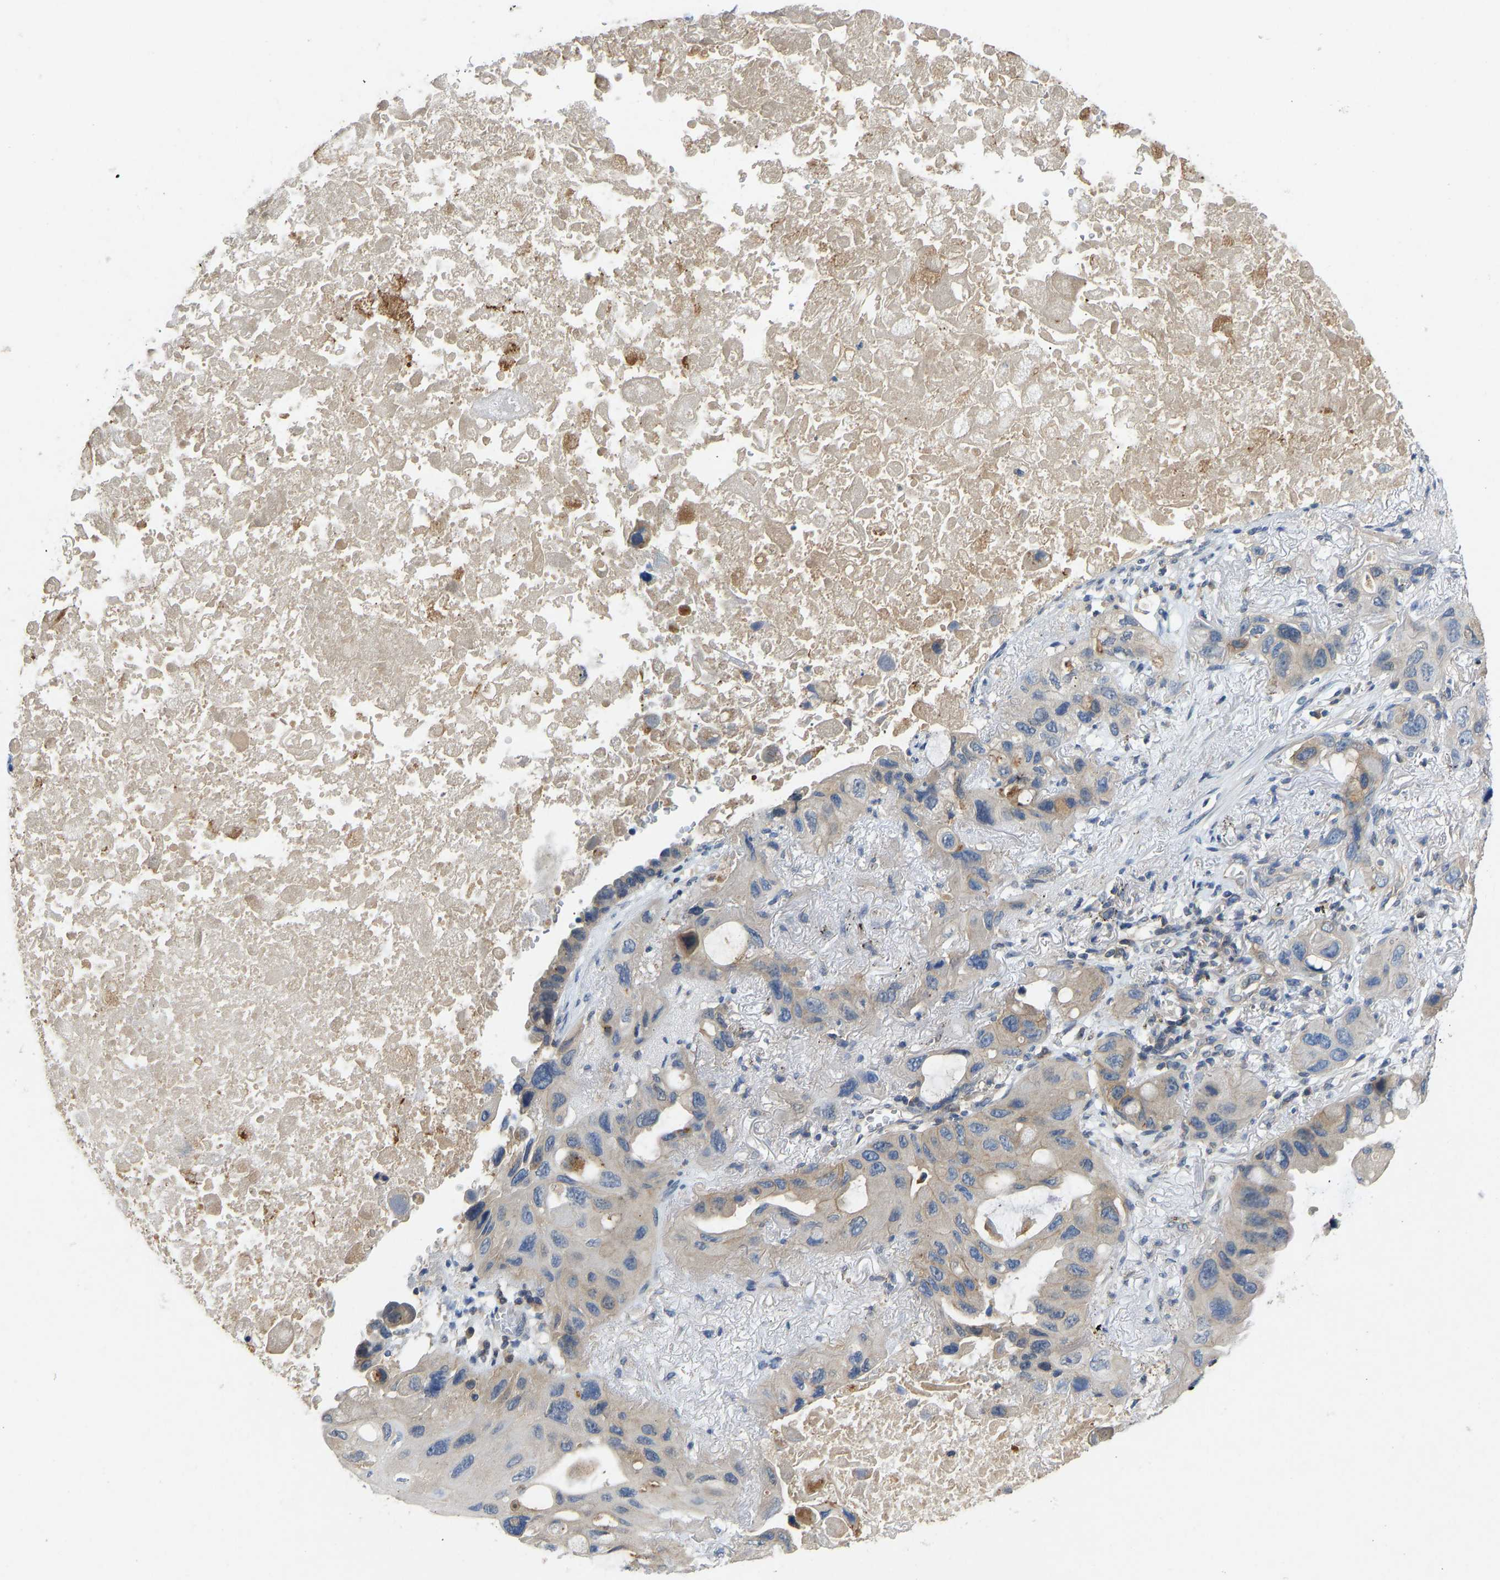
{"staining": {"intensity": "weak", "quantity": "<25%", "location": "cytoplasmic/membranous"}, "tissue": "lung cancer", "cell_type": "Tumor cells", "image_type": "cancer", "snomed": [{"axis": "morphology", "description": "Squamous cell carcinoma, NOS"}, {"axis": "topography", "description": "Lung"}], "caption": "IHC histopathology image of human lung cancer (squamous cell carcinoma) stained for a protein (brown), which displays no positivity in tumor cells. The staining is performed using DAB brown chromogen with nuclei counter-stained in using hematoxylin.", "gene": "NDRG3", "patient": {"sex": "female", "age": 73}}